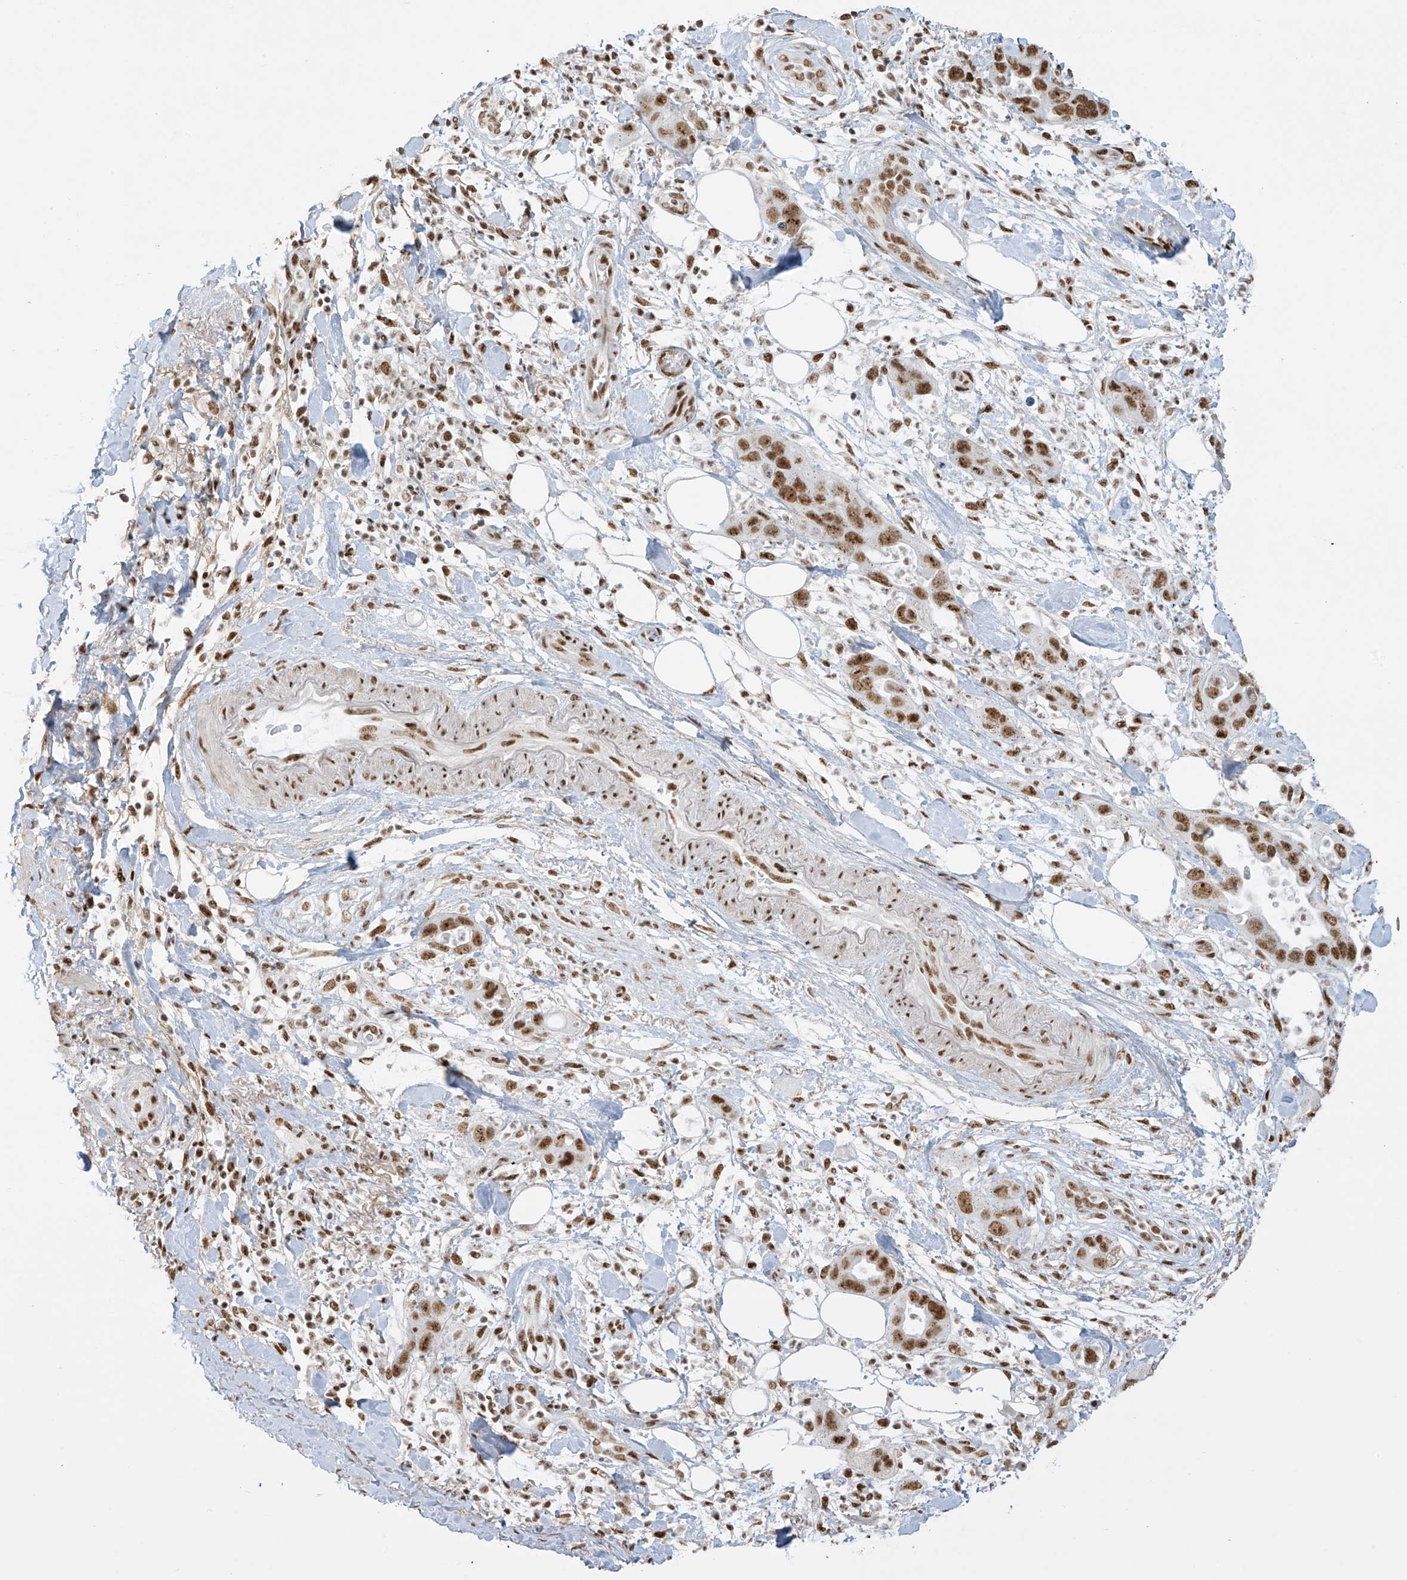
{"staining": {"intensity": "moderate", "quantity": ">75%", "location": "nuclear"}, "tissue": "pancreatic cancer", "cell_type": "Tumor cells", "image_type": "cancer", "snomed": [{"axis": "morphology", "description": "Adenocarcinoma, NOS"}, {"axis": "topography", "description": "Pancreas"}], "caption": "IHC staining of adenocarcinoma (pancreatic), which displays medium levels of moderate nuclear staining in about >75% of tumor cells indicating moderate nuclear protein positivity. The staining was performed using DAB (3,3'-diaminobenzidine) (brown) for protein detection and nuclei were counterstained in hematoxylin (blue).", "gene": "MS4A6A", "patient": {"sex": "female", "age": 71}}